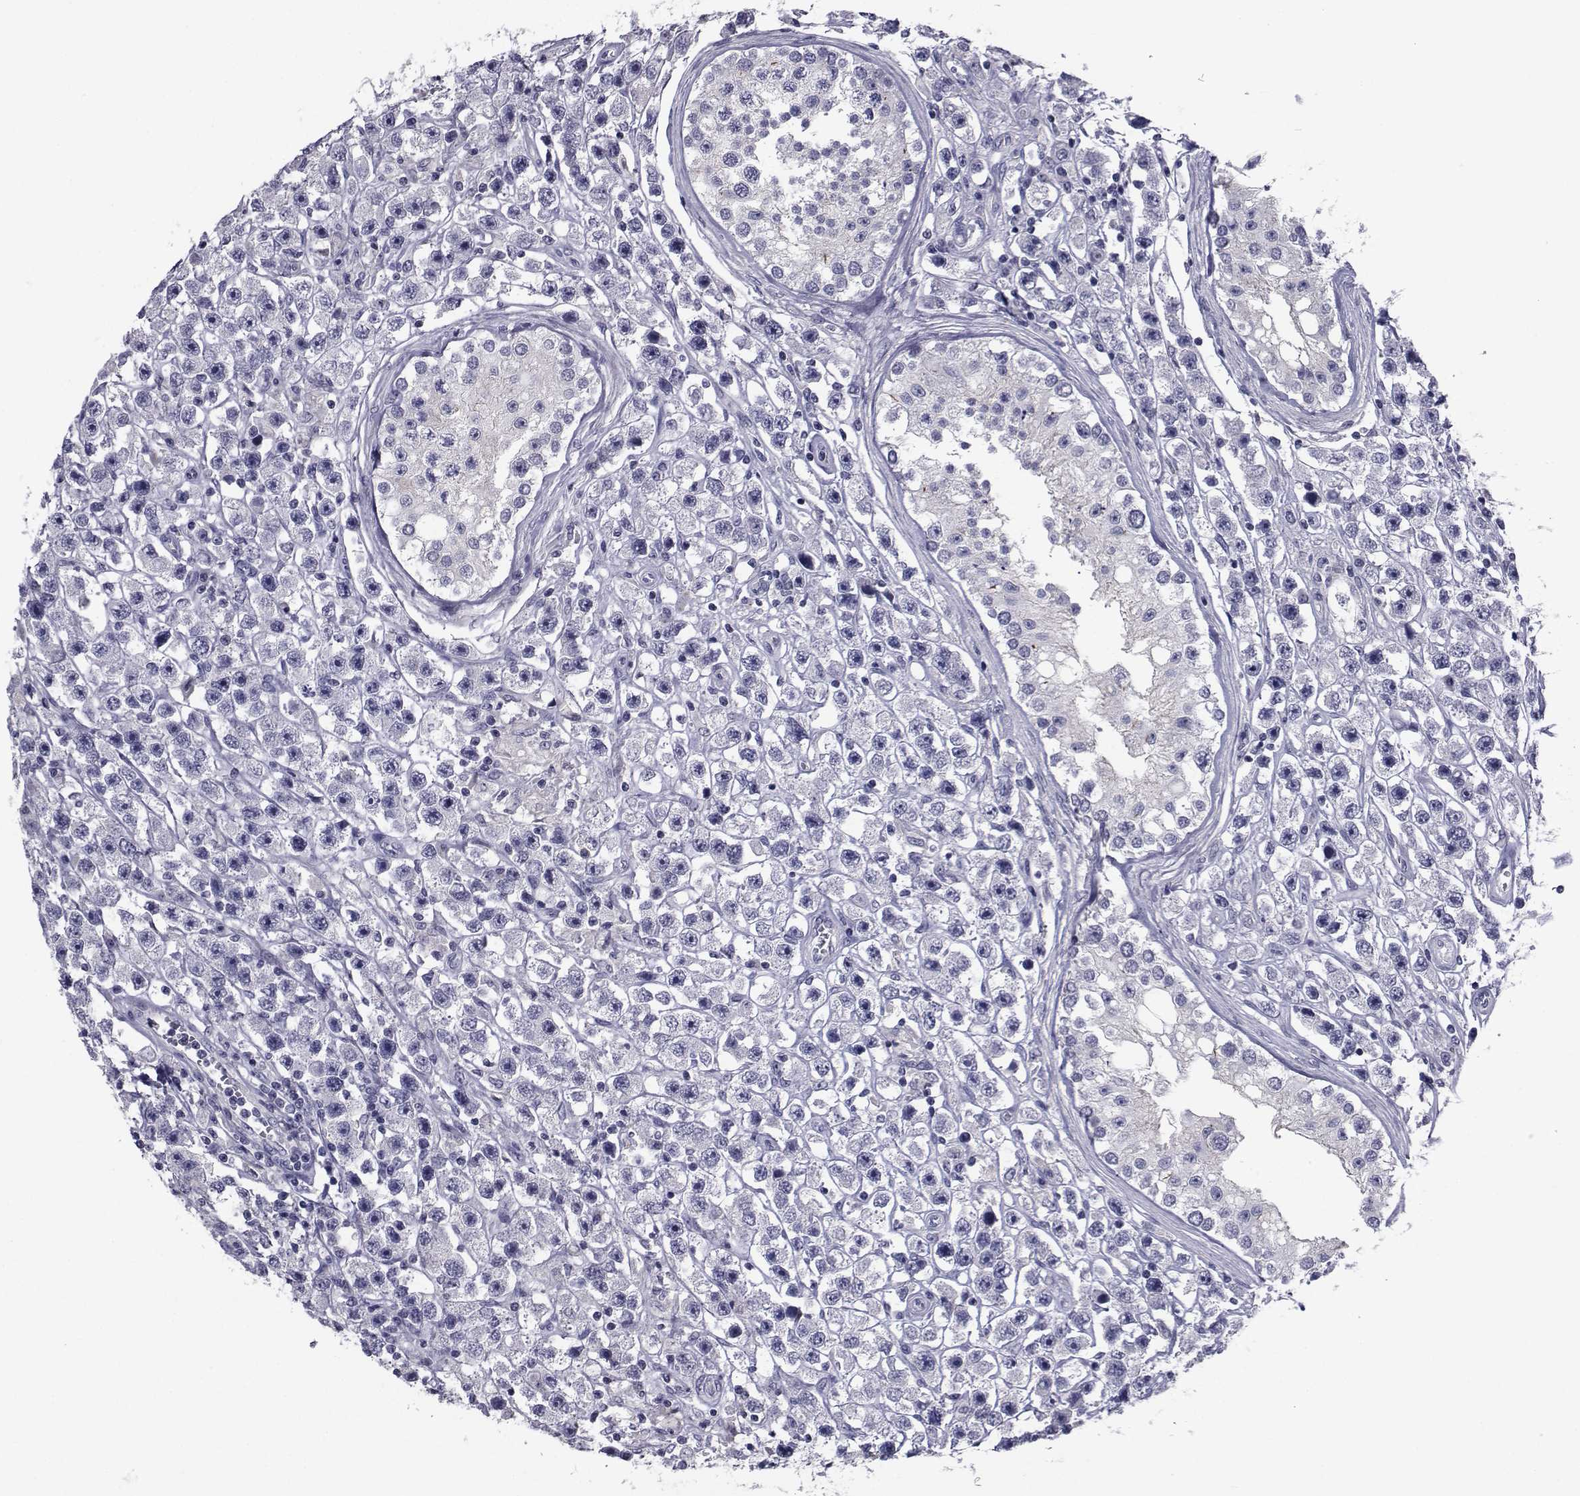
{"staining": {"intensity": "negative", "quantity": "none", "location": "none"}, "tissue": "testis cancer", "cell_type": "Tumor cells", "image_type": "cancer", "snomed": [{"axis": "morphology", "description": "Seminoma, NOS"}, {"axis": "topography", "description": "Testis"}], "caption": "Testis seminoma was stained to show a protein in brown. There is no significant expression in tumor cells.", "gene": "CHRNA1", "patient": {"sex": "male", "age": 45}}